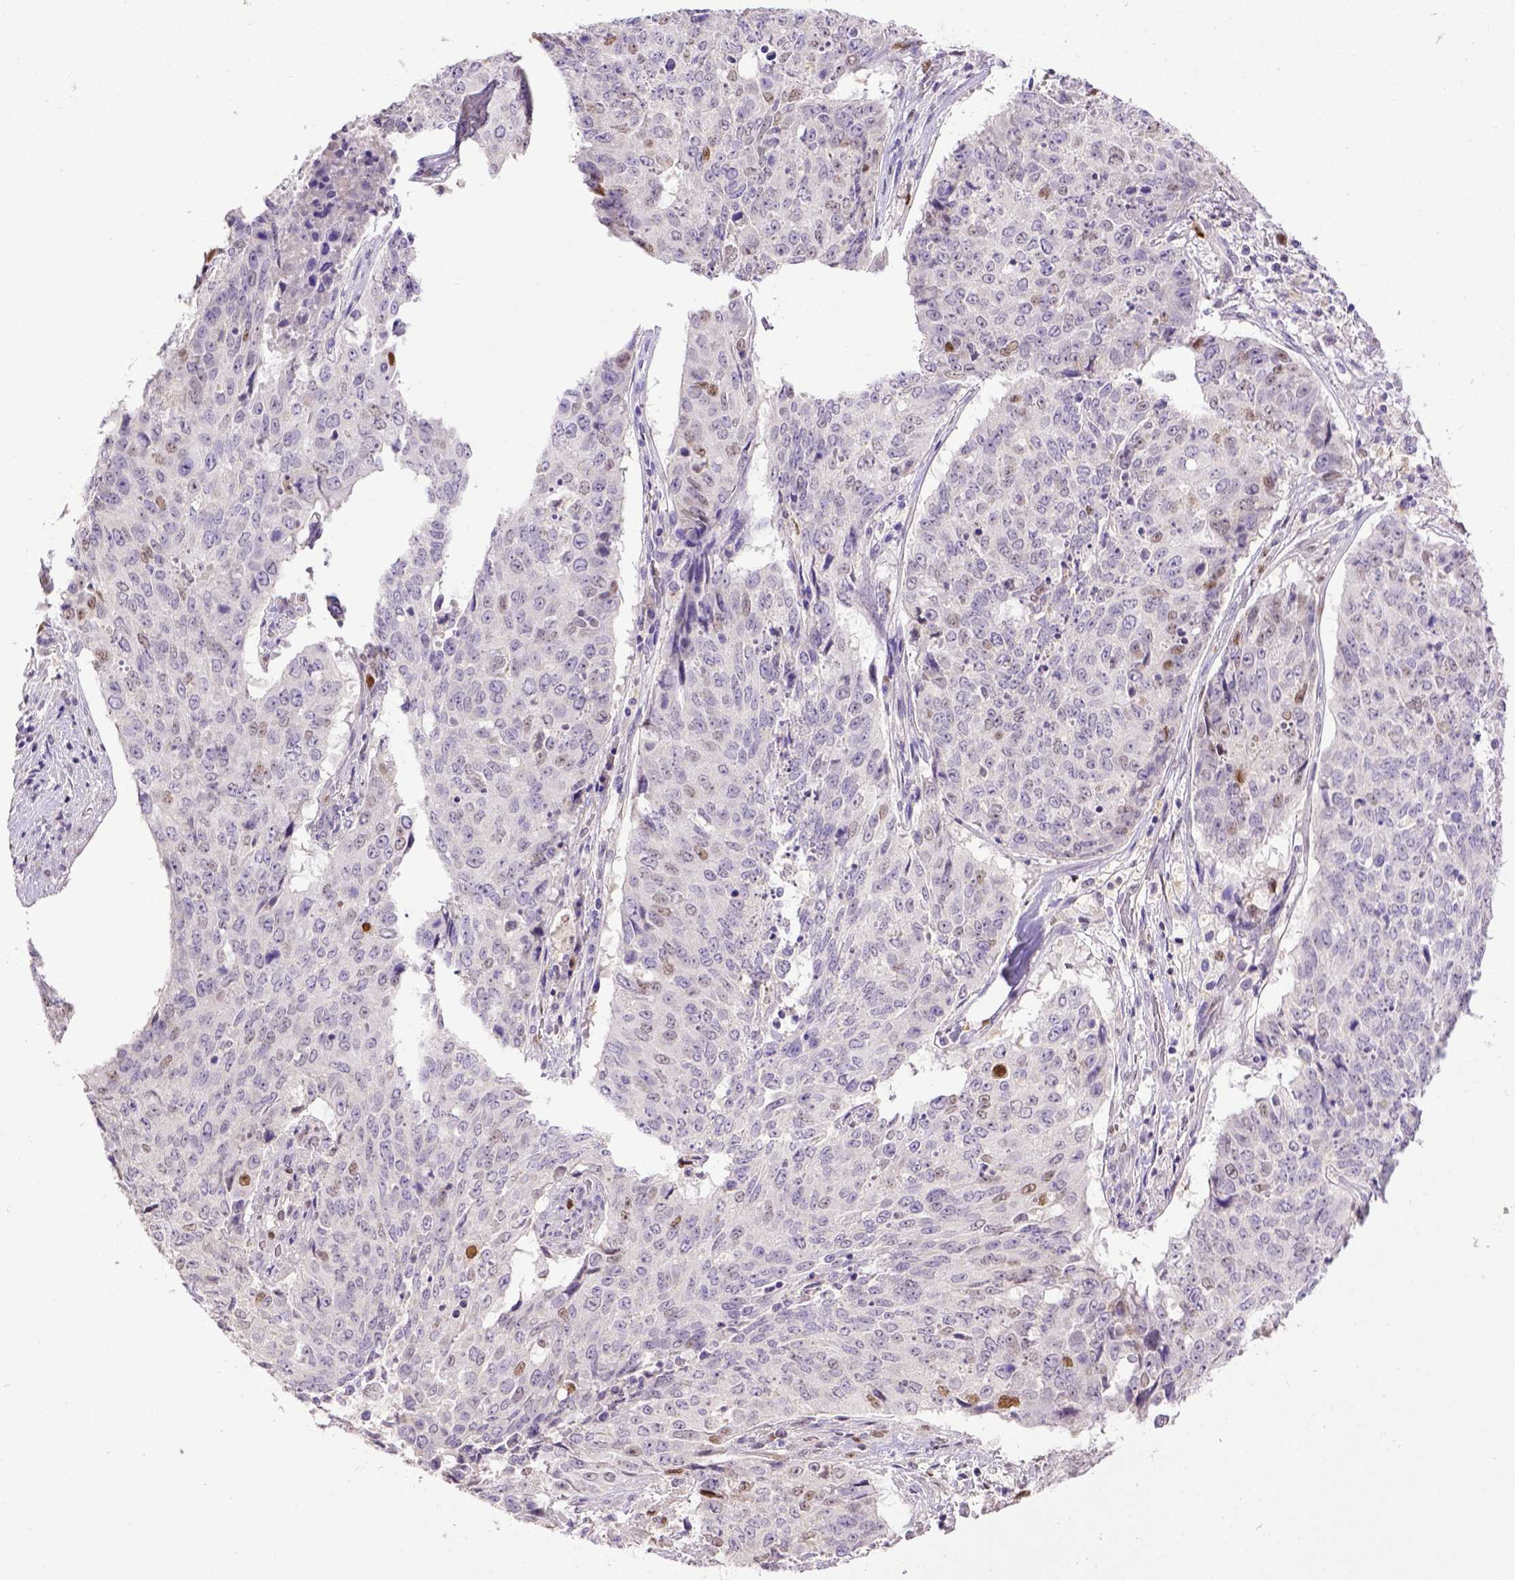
{"staining": {"intensity": "weak", "quantity": "<25%", "location": "nuclear"}, "tissue": "lung cancer", "cell_type": "Tumor cells", "image_type": "cancer", "snomed": [{"axis": "morphology", "description": "Normal tissue, NOS"}, {"axis": "morphology", "description": "Squamous cell carcinoma, NOS"}, {"axis": "topography", "description": "Bronchus"}, {"axis": "topography", "description": "Lung"}], "caption": "Immunohistochemistry (IHC) image of neoplastic tissue: human lung cancer stained with DAB (3,3'-diaminobenzidine) demonstrates no significant protein positivity in tumor cells. (DAB IHC, high magnification).", "gene": "CDKN1A", "patient": {"sex": "male", "age": 64}}